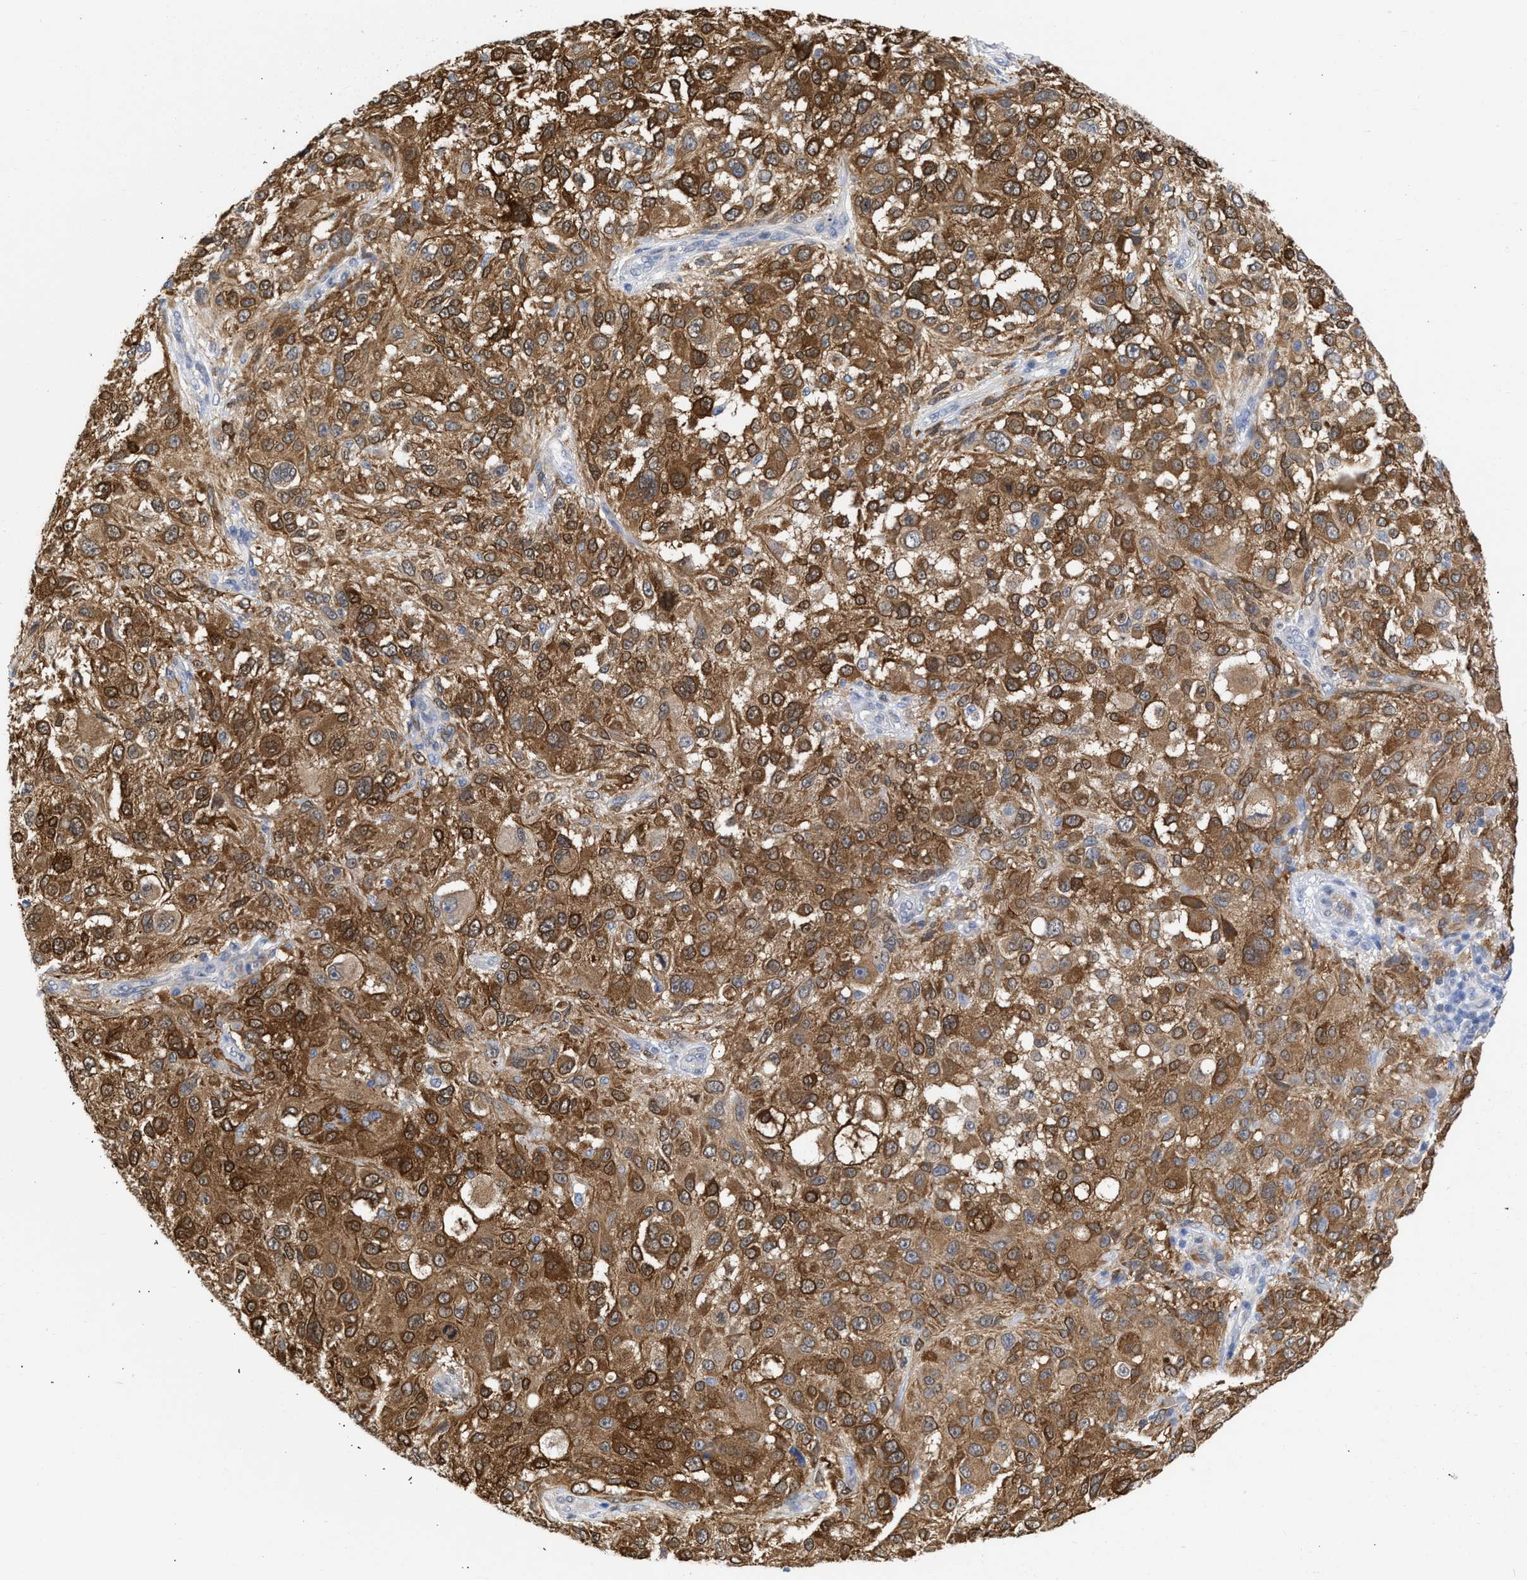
{"staining": {"intensity": "strong", "quantity": ">75%", "location": "cytoplasmic/membranous,nuclear"}, "tissue": "melanoma", "cell_type": "Tumor cells", "image_type": "cancer", "snomed": [{"axis": "morphology", "description": "Necrosis, NOS"}, {"axis": "morphology", "description": "Malignant melanoma, NOS"}, {"axis": "topography", "description": "Skin"}], "caption": "Immunohistochemistry (IHC) of melanoma exhibits high levels of strong cytoplasmic/membranous and nuclear positivity in approximately >75% of tumor cells. The staining is performed using DAB (3,3'-diaminobenzidine) brown chromogen to label protein expression. The nuclei are counter-stained blue using hematoxylin.", "gene": "THRA", "patient": {"sex": "female", "age": 87}}